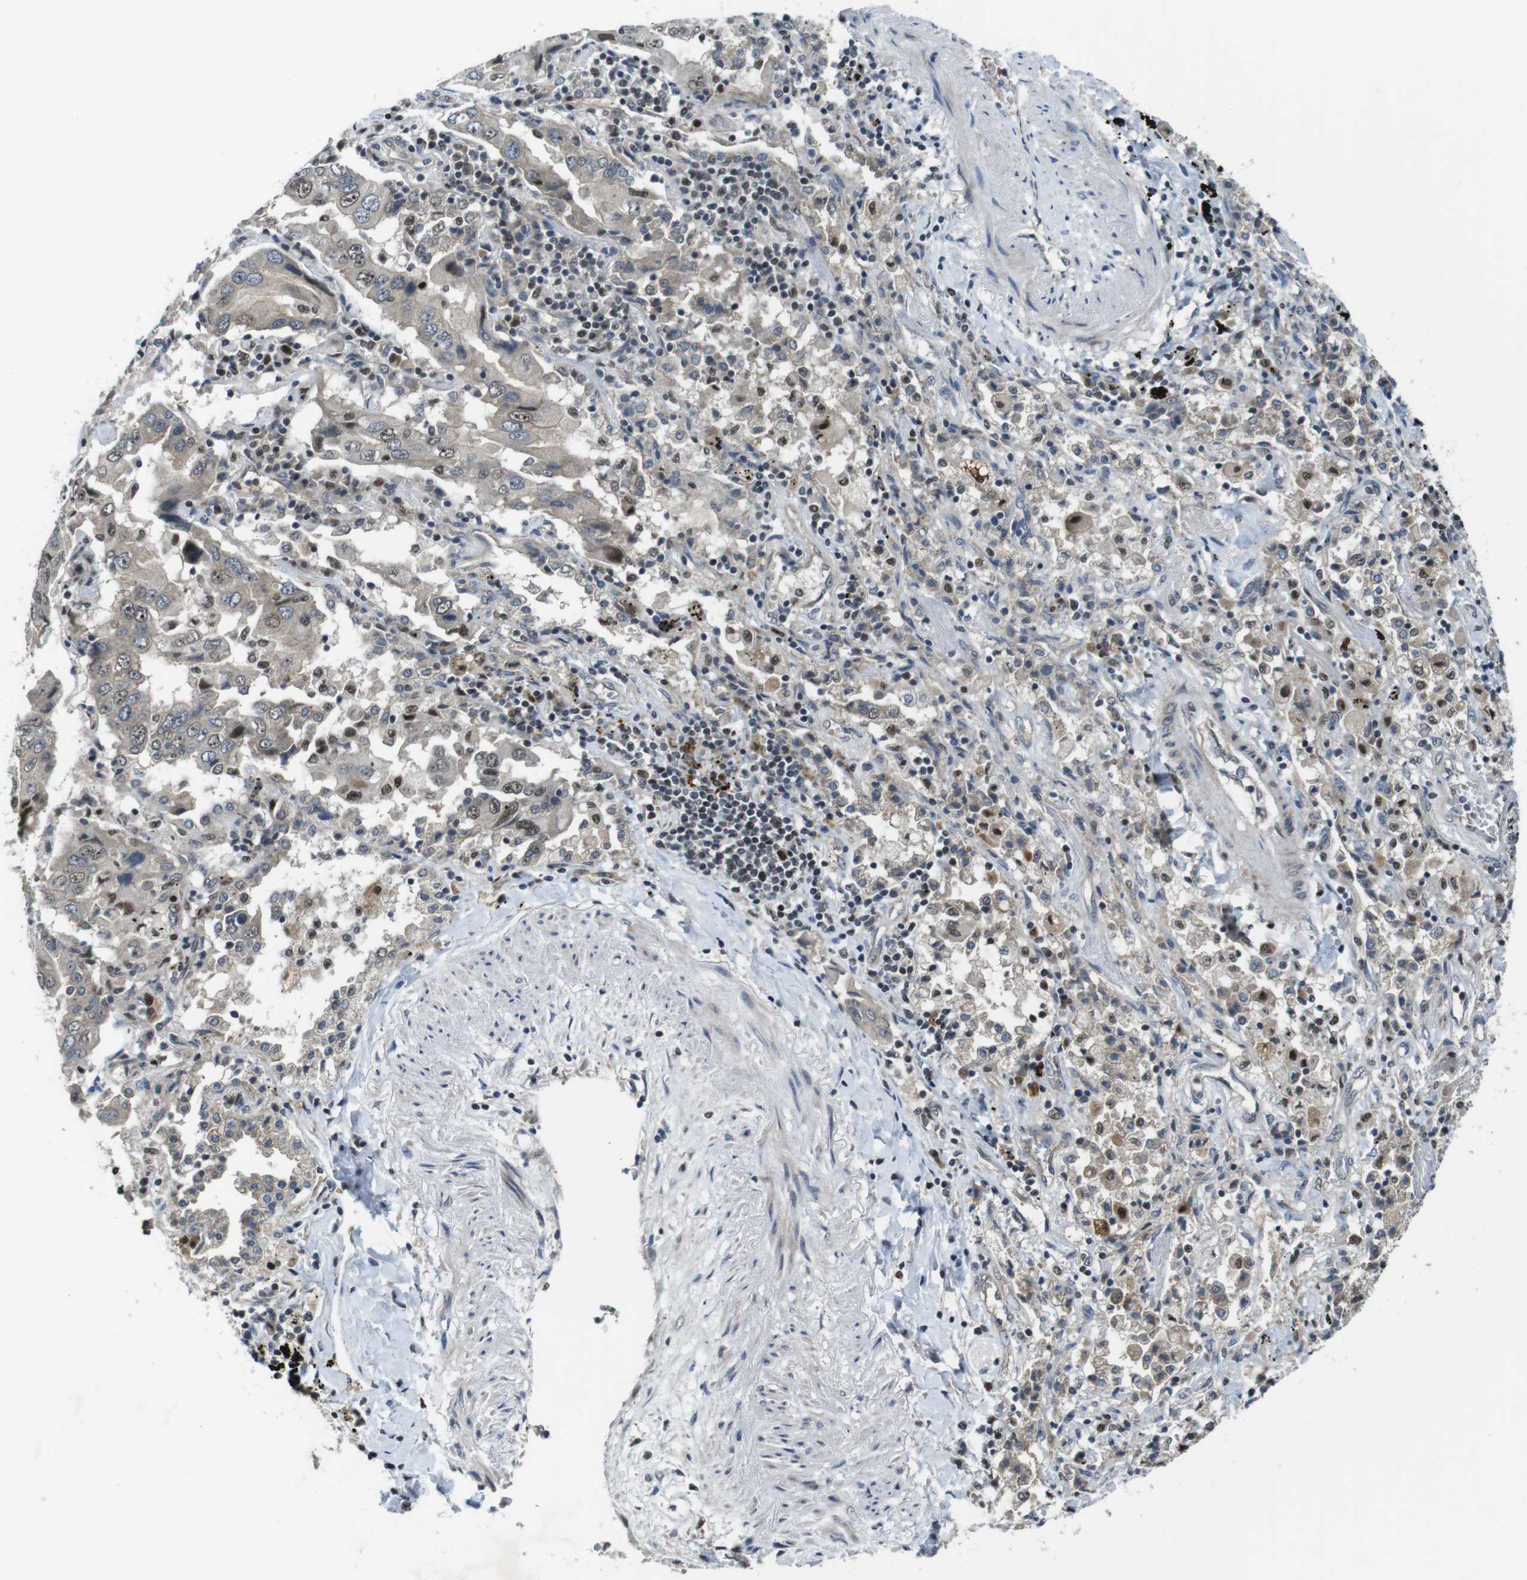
{"staining": {"intensity": "weak", "quantity": ">75%", "location": "cytoplasmic/membranous,nuclear"}, "tissue": "lung cancer", "cell_type": "Tumor cells", "image_type": "cancer", "snomed": [{"axis": "morphology", "description": "Adenocarcinoma, NOS"}, {"axis": "topography", "description": "Lung"}], "caption": "Immunohistochemistry (IHC) (DAB) staining of adenocarcinoma (lung) demonstrates weak cytoplasmic/membranous and nuclear protein expression in about >75% of tumor cells.", "gene": "MAPKAPK5", "patient": {"sex": "female", "age": 65}}